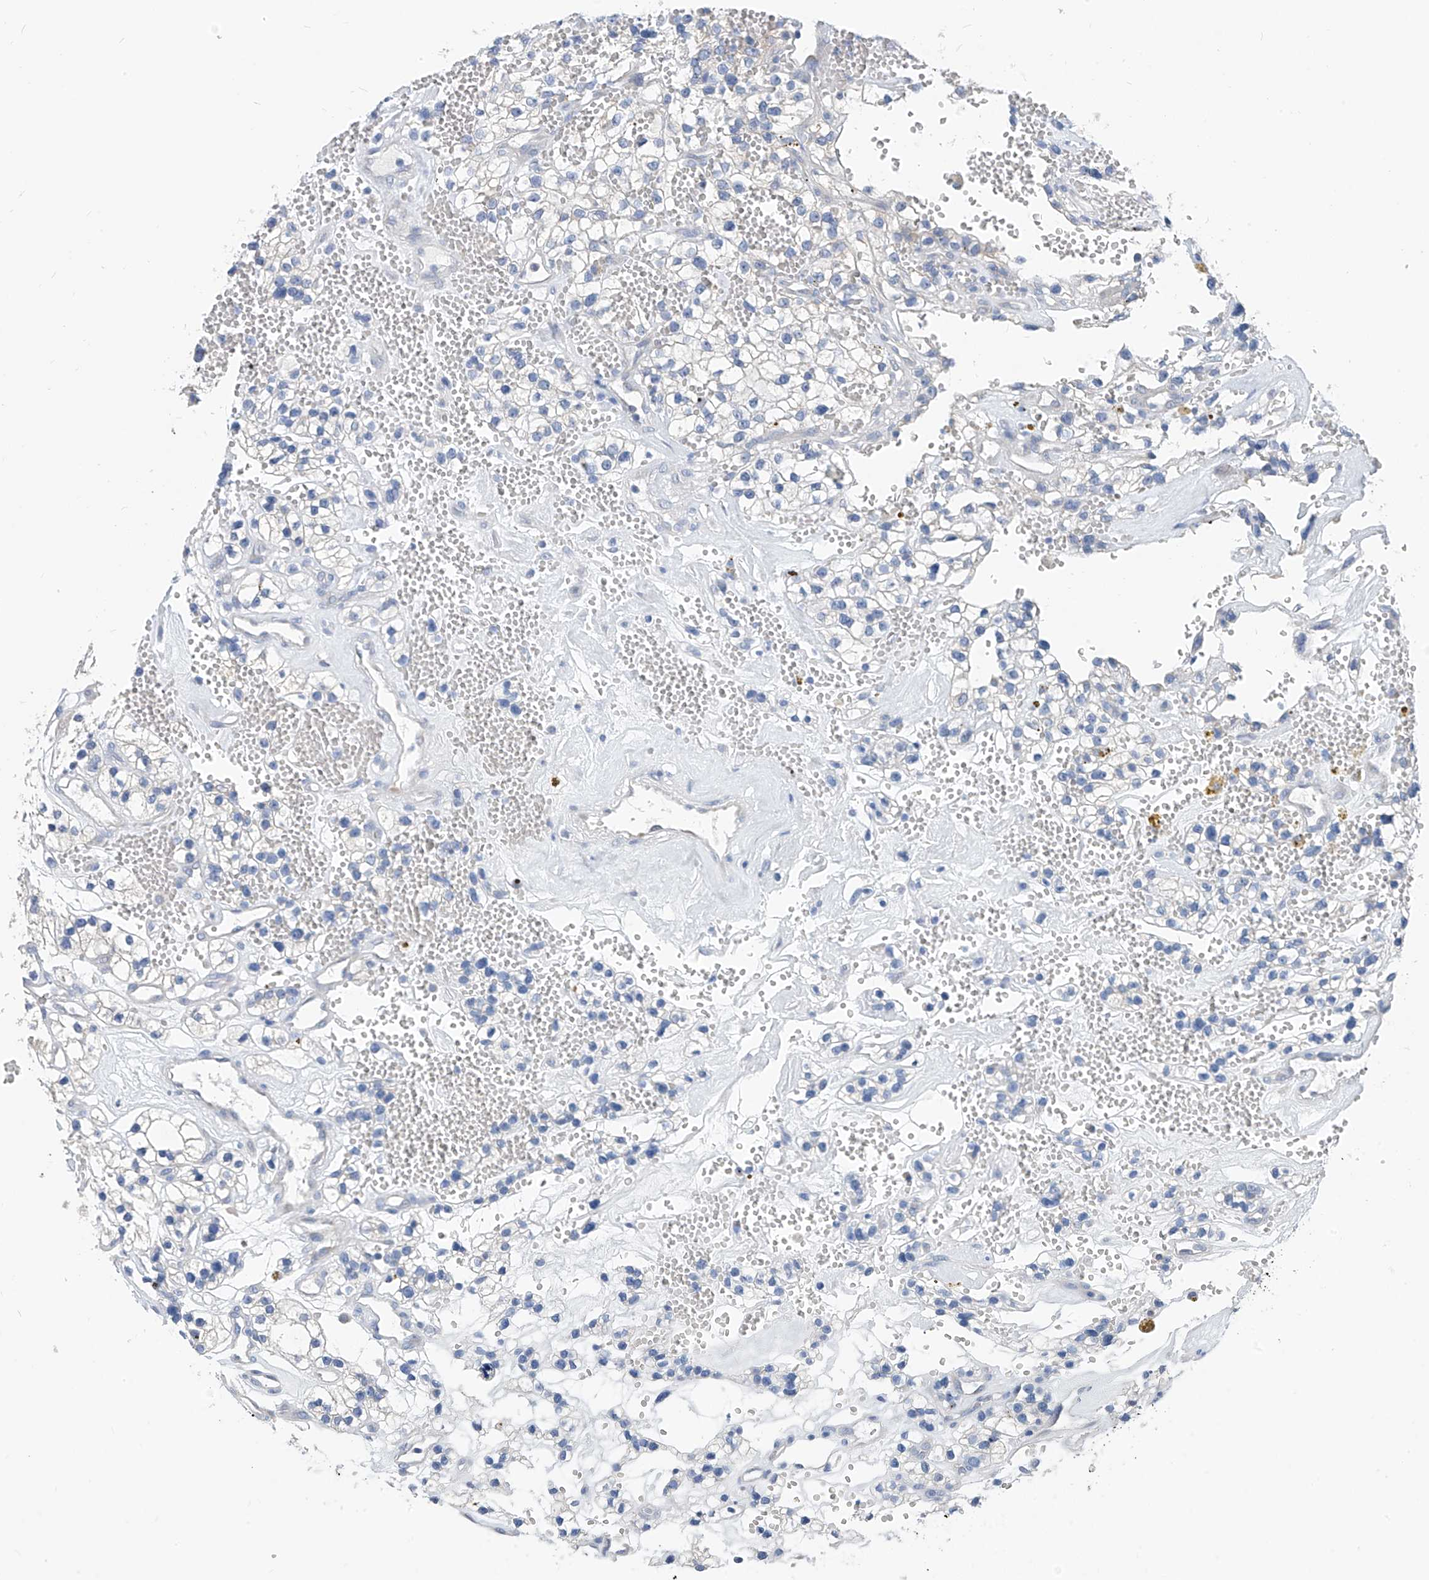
{"staining": {"intensity": "negative", "quantity": "none", "location": "none"}, "tissue": "renal cancer", "cell_type": "Tumor cells", "image_type": "cancer", "snomed": [{"axis": "morphology", "description": "Adenocarcinoma, NOS"}, {"axis": "topography", "description": "Kidney"}], "caption": "Immunohistochemistry of human renal adenocarcinoma reveals no positivity in tumor cells. (Brightfield microscopy of DAB IHC at high magnification).", "gene": "LDAH", "patient": {"sex": "female", "age": 57}}